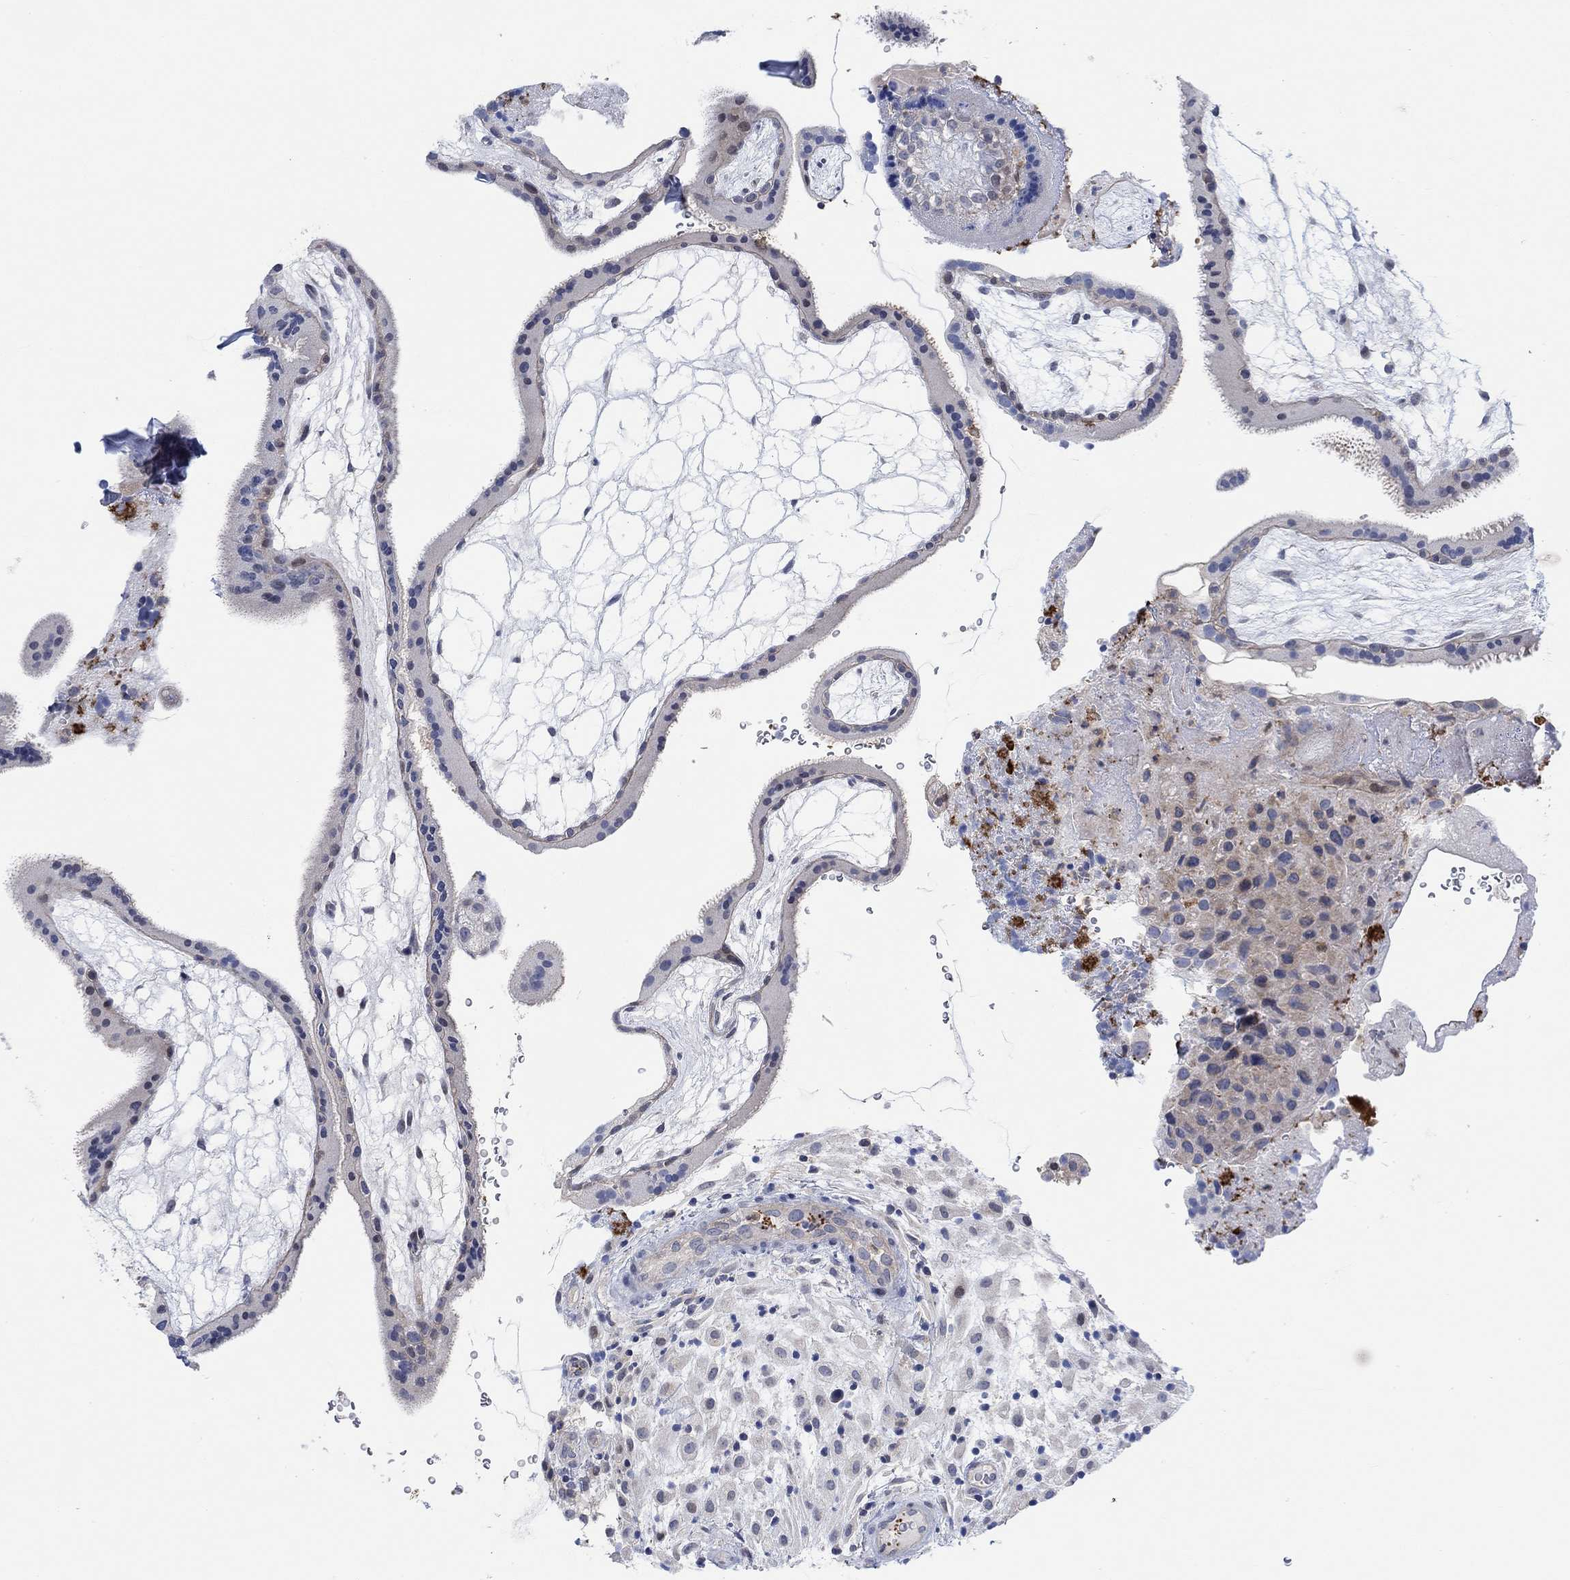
{"staining": {"intensity": "negative", "quantity": "none", "location": "none"}, "tissue": "placenta", "cell_type": "Decidual cells", "image_type": "normal", "snomed": [{"axis": "morphology", "description": "Normal tissue, NOS"}, {"axis": "topography", "description": "Placenta"}], "caption": "High magnification brightfield microscopy of normal placenta stained with DAB (brown) and counterstained with hematoxylin (blue): decidual cells show no significant positivity. Brightfield microscopy of immunohistochemistry (IHC) stained with DAB (brown) and hematoxylin (blue), captured at high magnification.", "gene": "PMFBP1", "patient": {"sex": "female", "age": 19}}